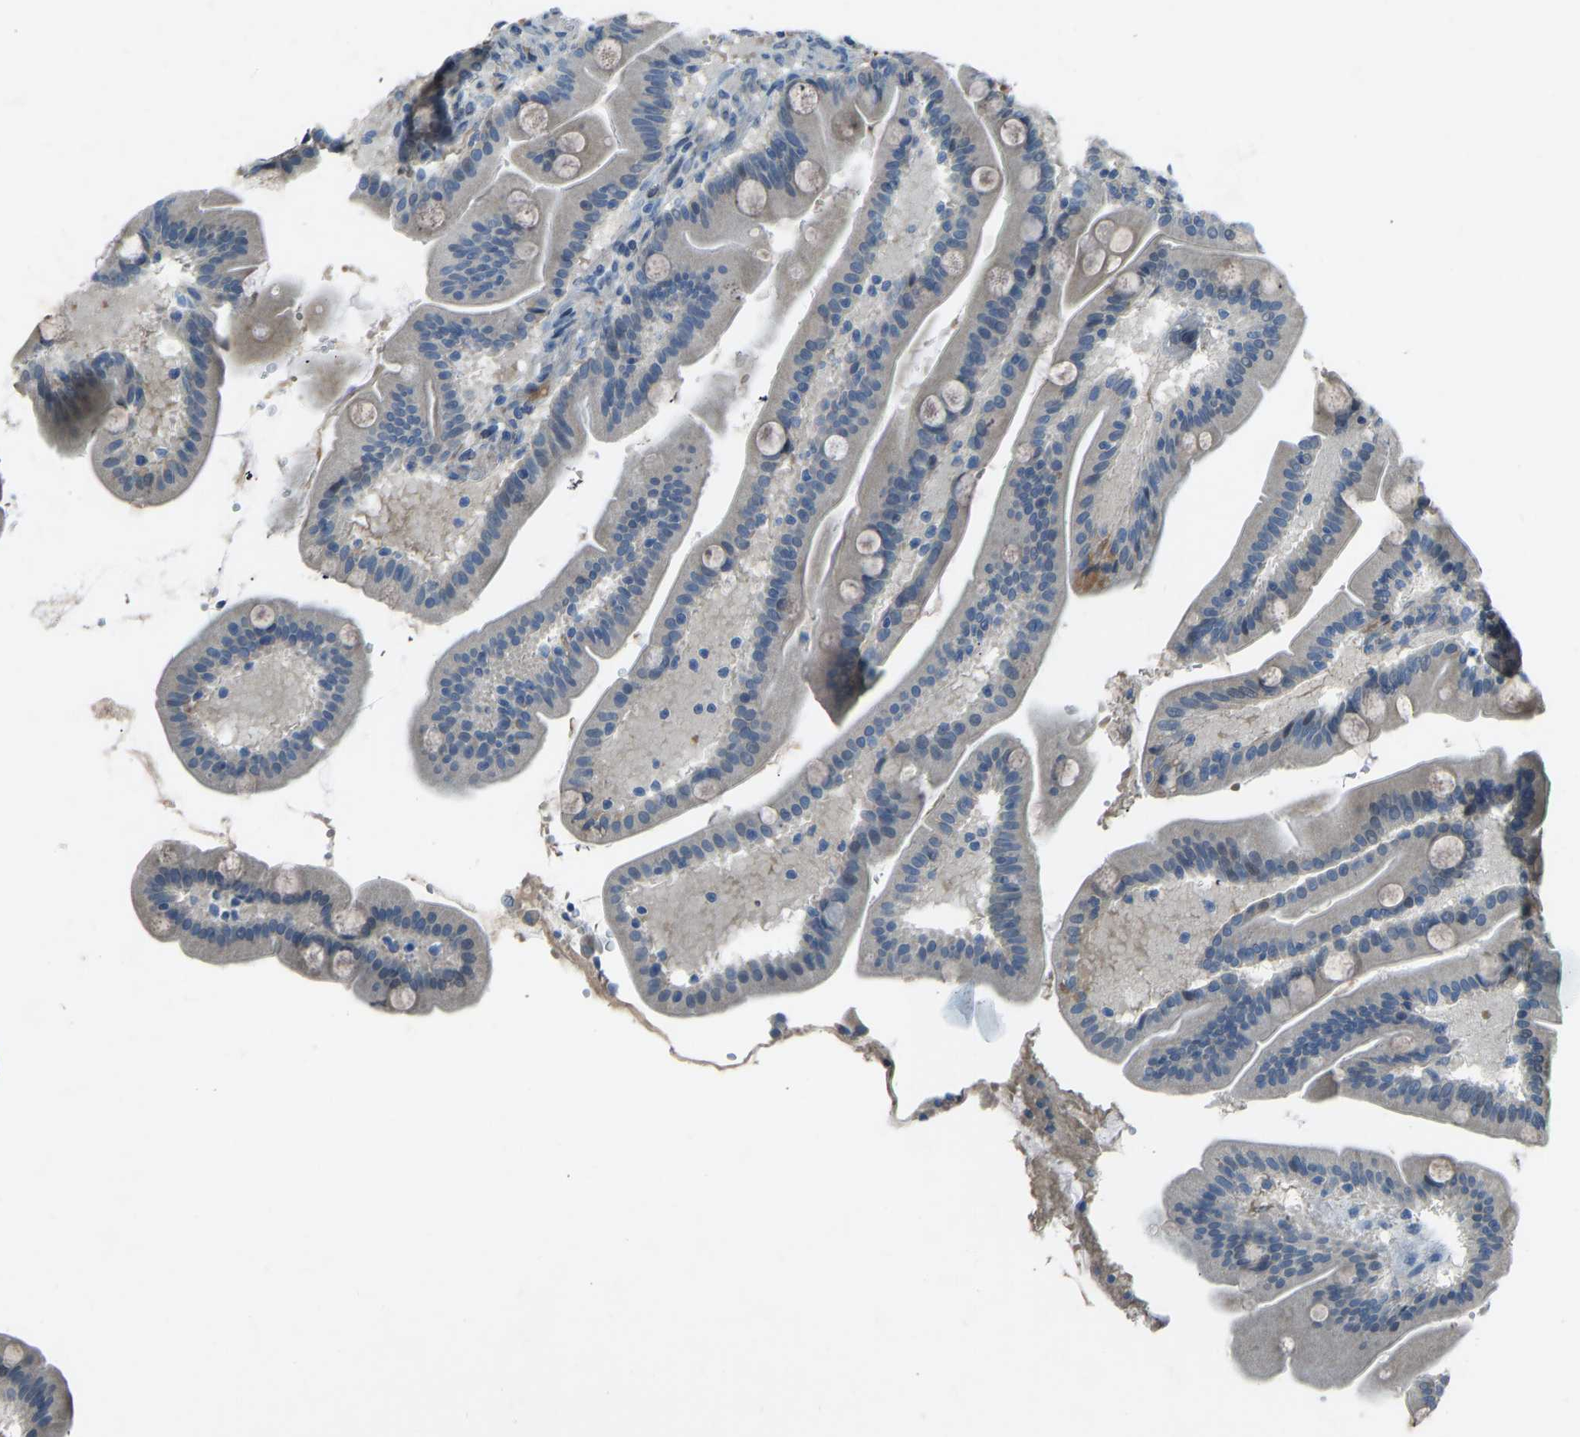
{"staining": {"intensity": "negative", "quantity": "none", "location": "none"}, "tissue": "duodenum", "cell_type": "Glandular cells", "image_type": "normal", "snomed": [{"axis": "morphology", "description": "Normal tissue, NOS"}, {"axis": "topography", "description": "Duodenum"}], "caption": "Immunohistochemical staining of normal human duodenum demonstrates no significant staining in glandular cells. (Brightfield microscopy of DAB immunohistochemistry at high magnification).", "gene": "FBLN2", "patient": {"sex": "male", "age": 54}}